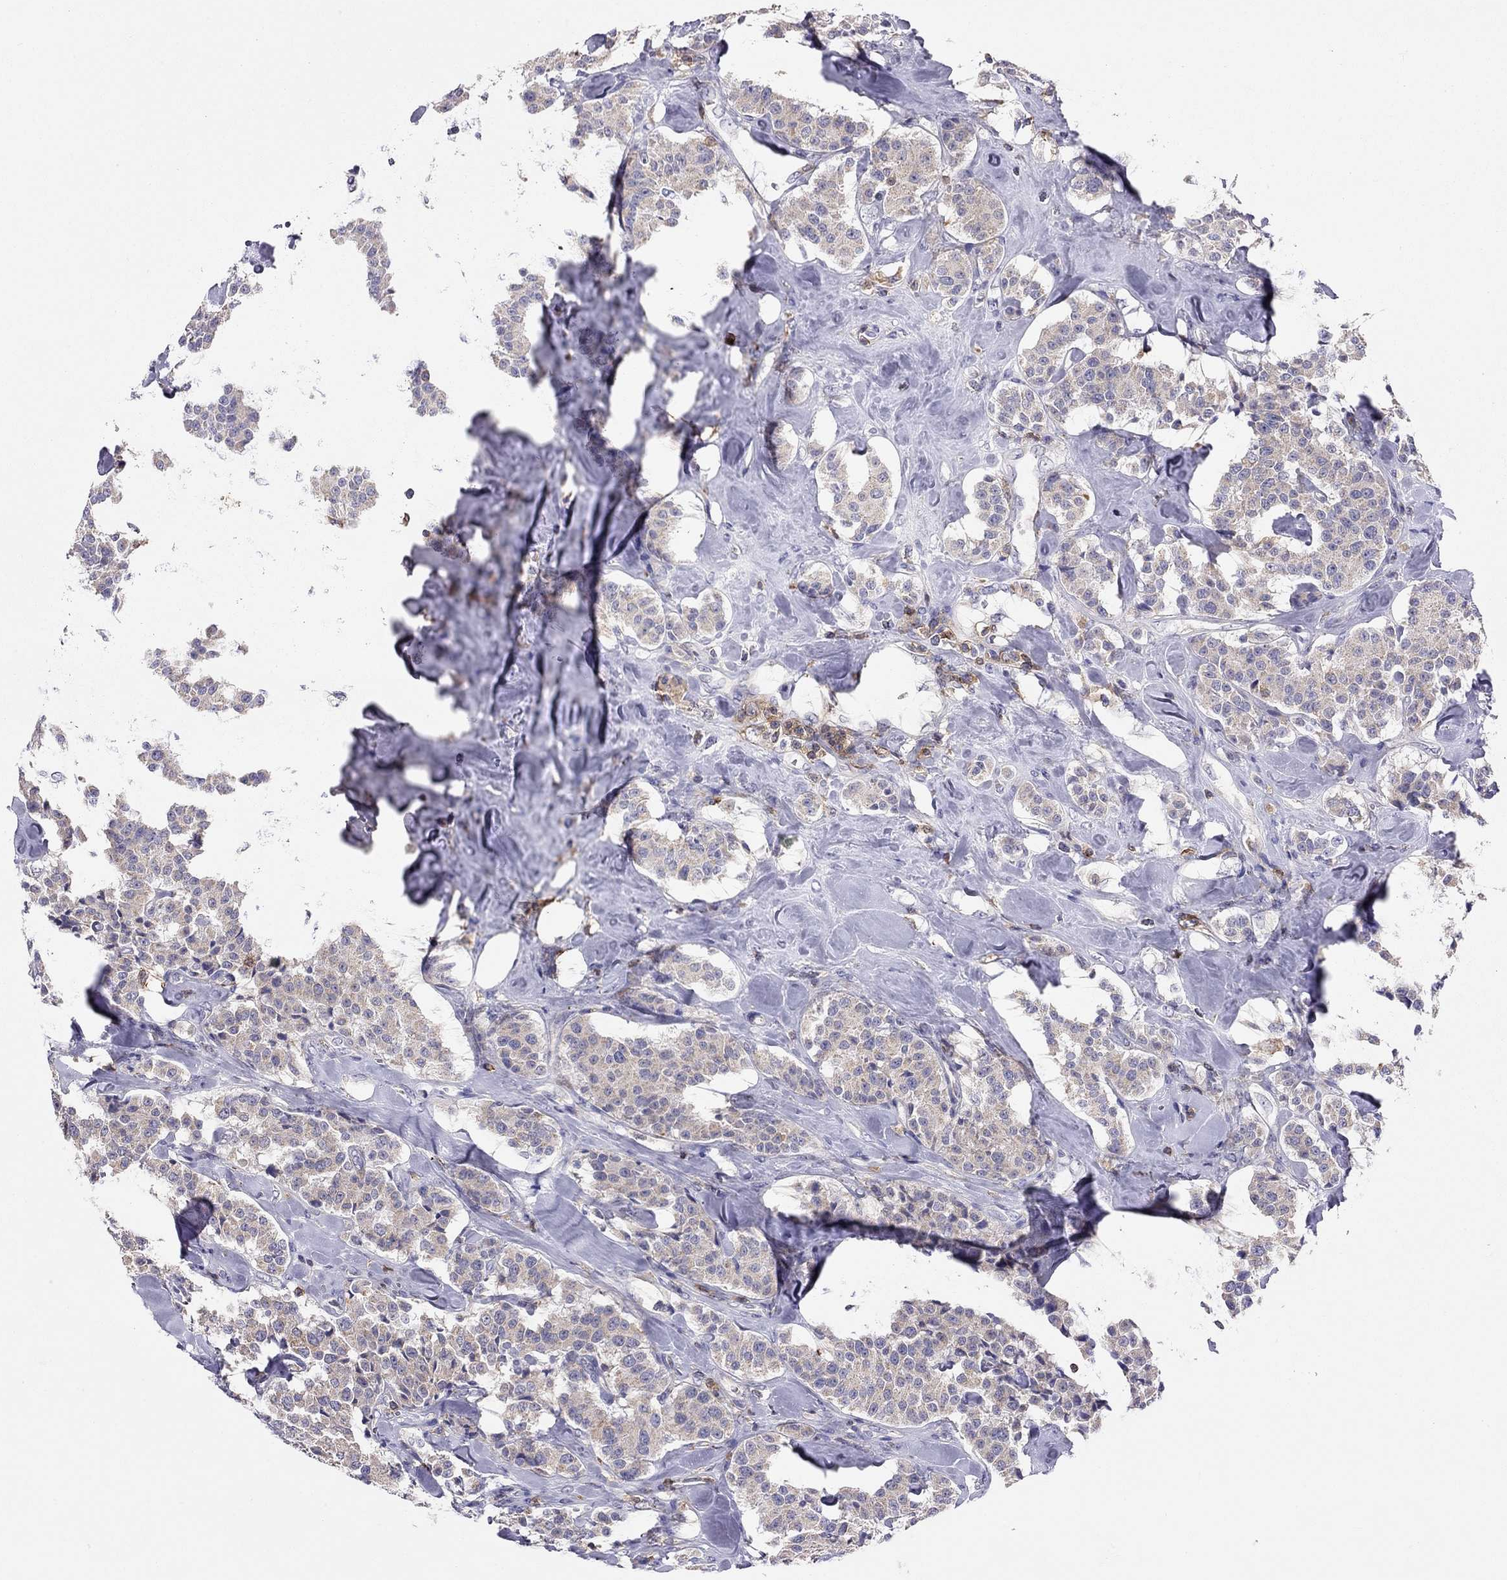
{"staining": {"intensity": "weak", "quantity": "<25%", "location": "cytoplasmic/membranous"}, "tissue": "carcinoid", "cell_type": "Tumor cells", "image_type": "cancer", "snomed": [{"axis": "morphology", "description": "Carcinoid, malignant, NOS"}, {"axis": "topography", "description": "Pancreas"}], "caption": "High magnification brightfield microscopy of malignant carcinoid stained with DAB (brown) and counterstained with hematoxylin (blue): tumor cells show no significant staining.", "gene": "CITED1", "patient": {"sex": "male", "age": 41}}